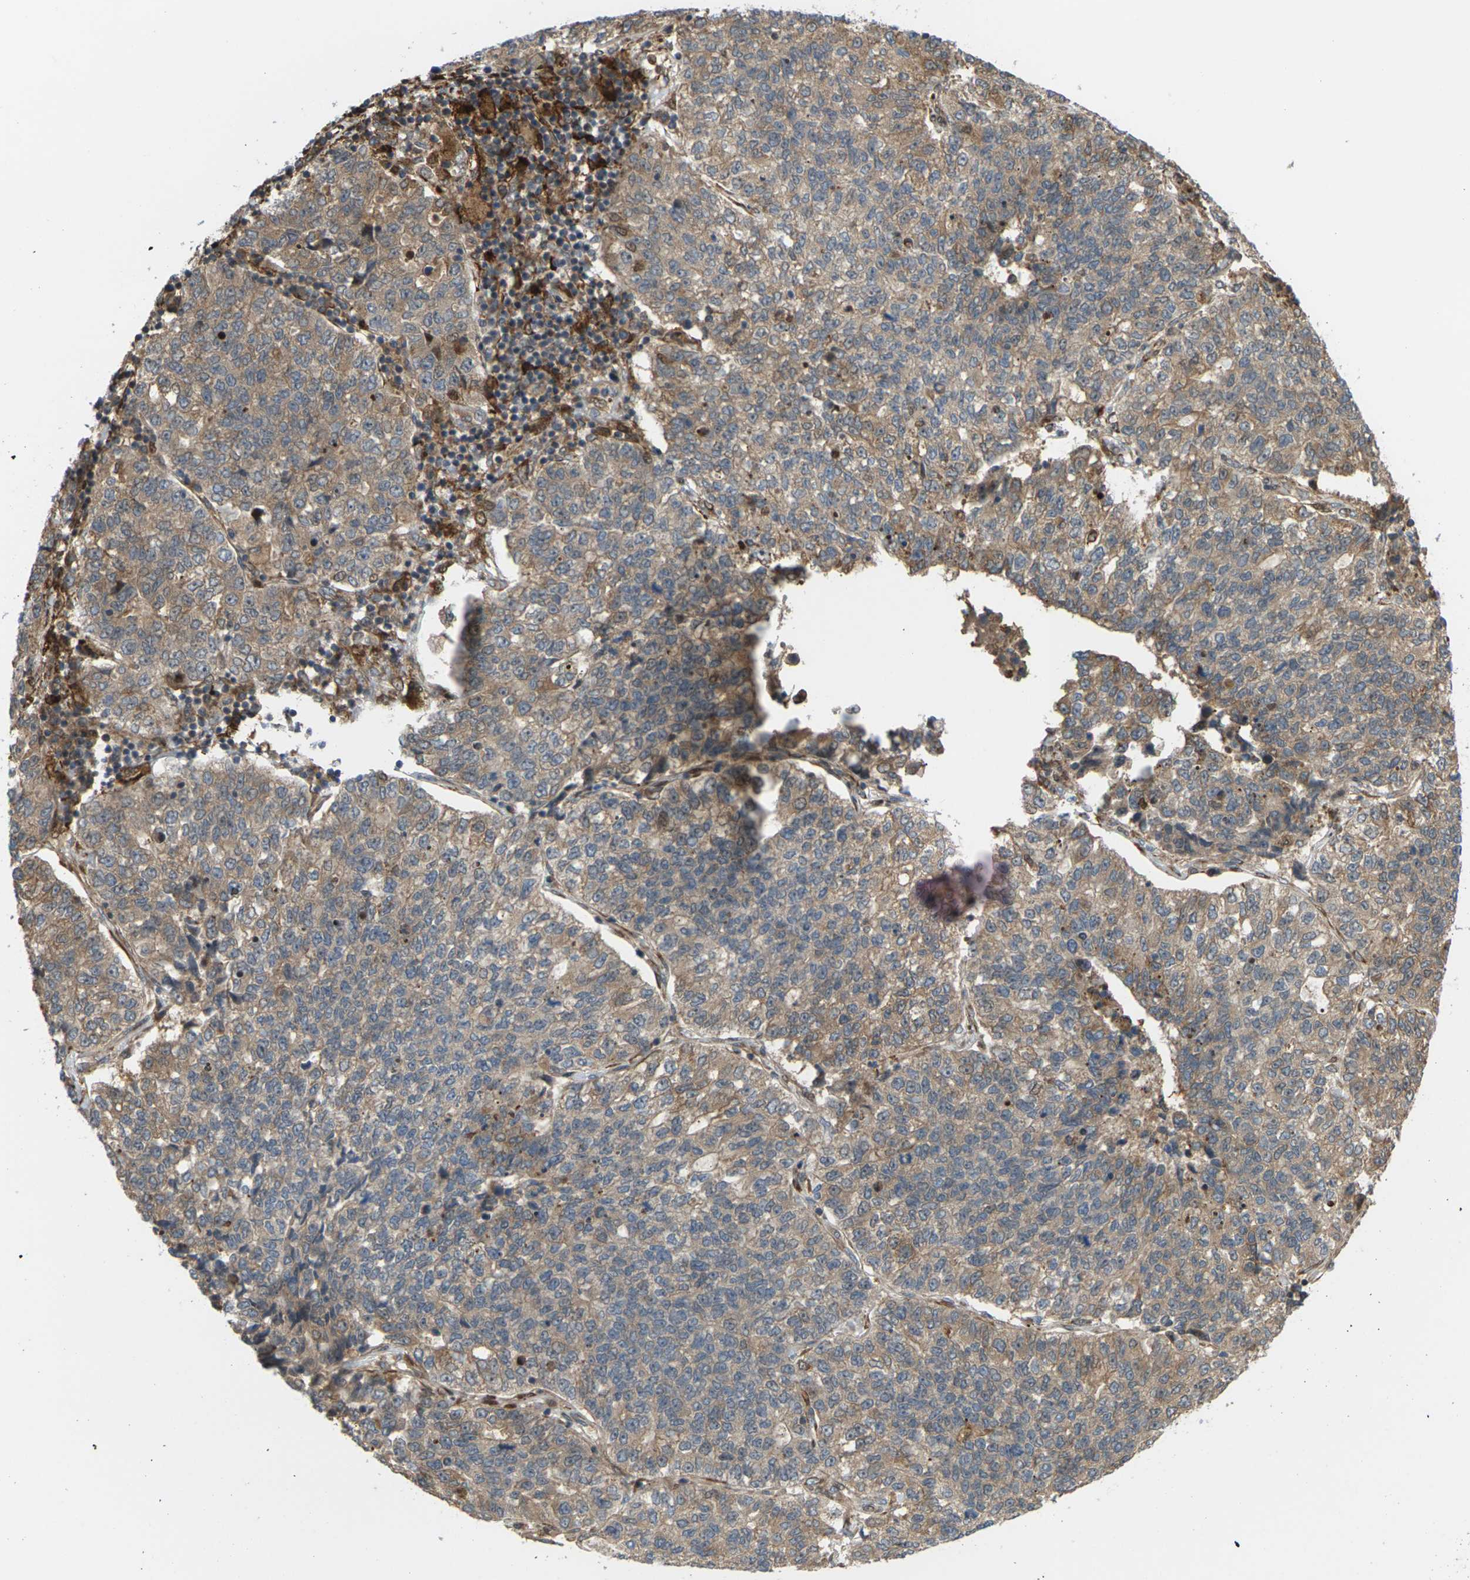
{"staining": {"intensity": "moderate", "quantity": ">75%", "location": "cytoplasmic/membranous"}, "tissue": "lung cancer", "cell_type": "Tumor cells", "image_type": "cancer", "snomed": [{"axis": "morphology", "description": "Adenocarcinoma, NOS"}, {"axis": "topography", "description": "Lung"}], "caption": "Immunohistochemical staining of human adenocarcinoma (lung) demonstrates medium levels of moderate cytoplasmic/membranous positivity in about >75% of tumor cells.", "gene": "ROBO1", "patient": {"sex": "male", "age": 49}}